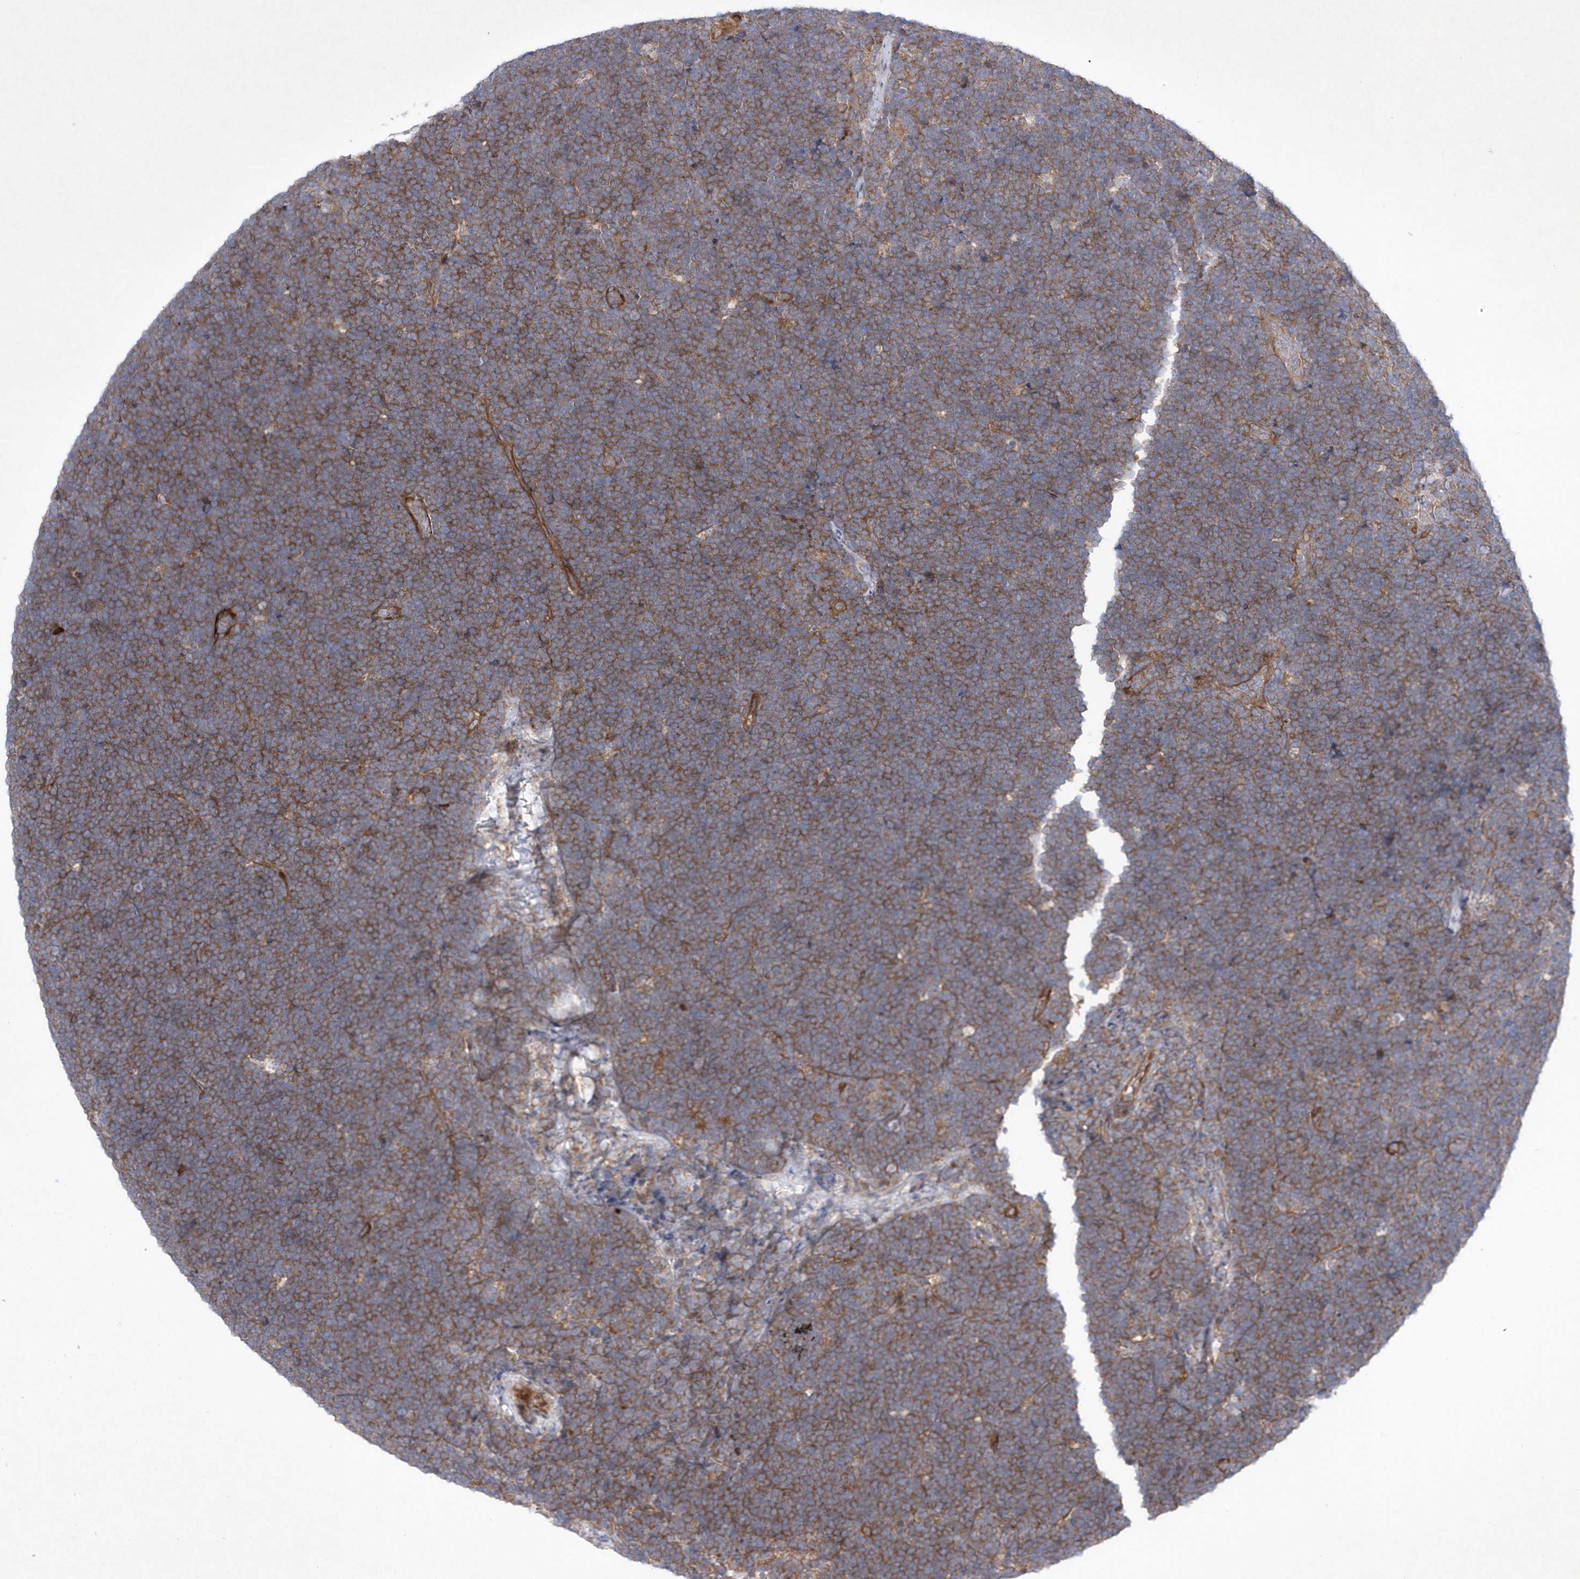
{"staining": {"intensity": "moderate", "quantity": ">75%", "location": "cytoplasmic/membranous"}, "tissue": "lymphoma", "cell_type": "Tumor cells", "image_type": "cancer", "snomed": [{"axis": "morphology", "description": "Malignant lymphoma, non-Hodgkin's type, High grade"}, {"axis": "topography", "description": "Lymph node"}], "caption": "This is an image of immunohistochemistry (IHC) staining of lymphoma, which shows moderate staining in the cytoplasmic/membranous of tumor cells.", "gene": "DSPP", "patient": {"sex": "male", "age": 13}}